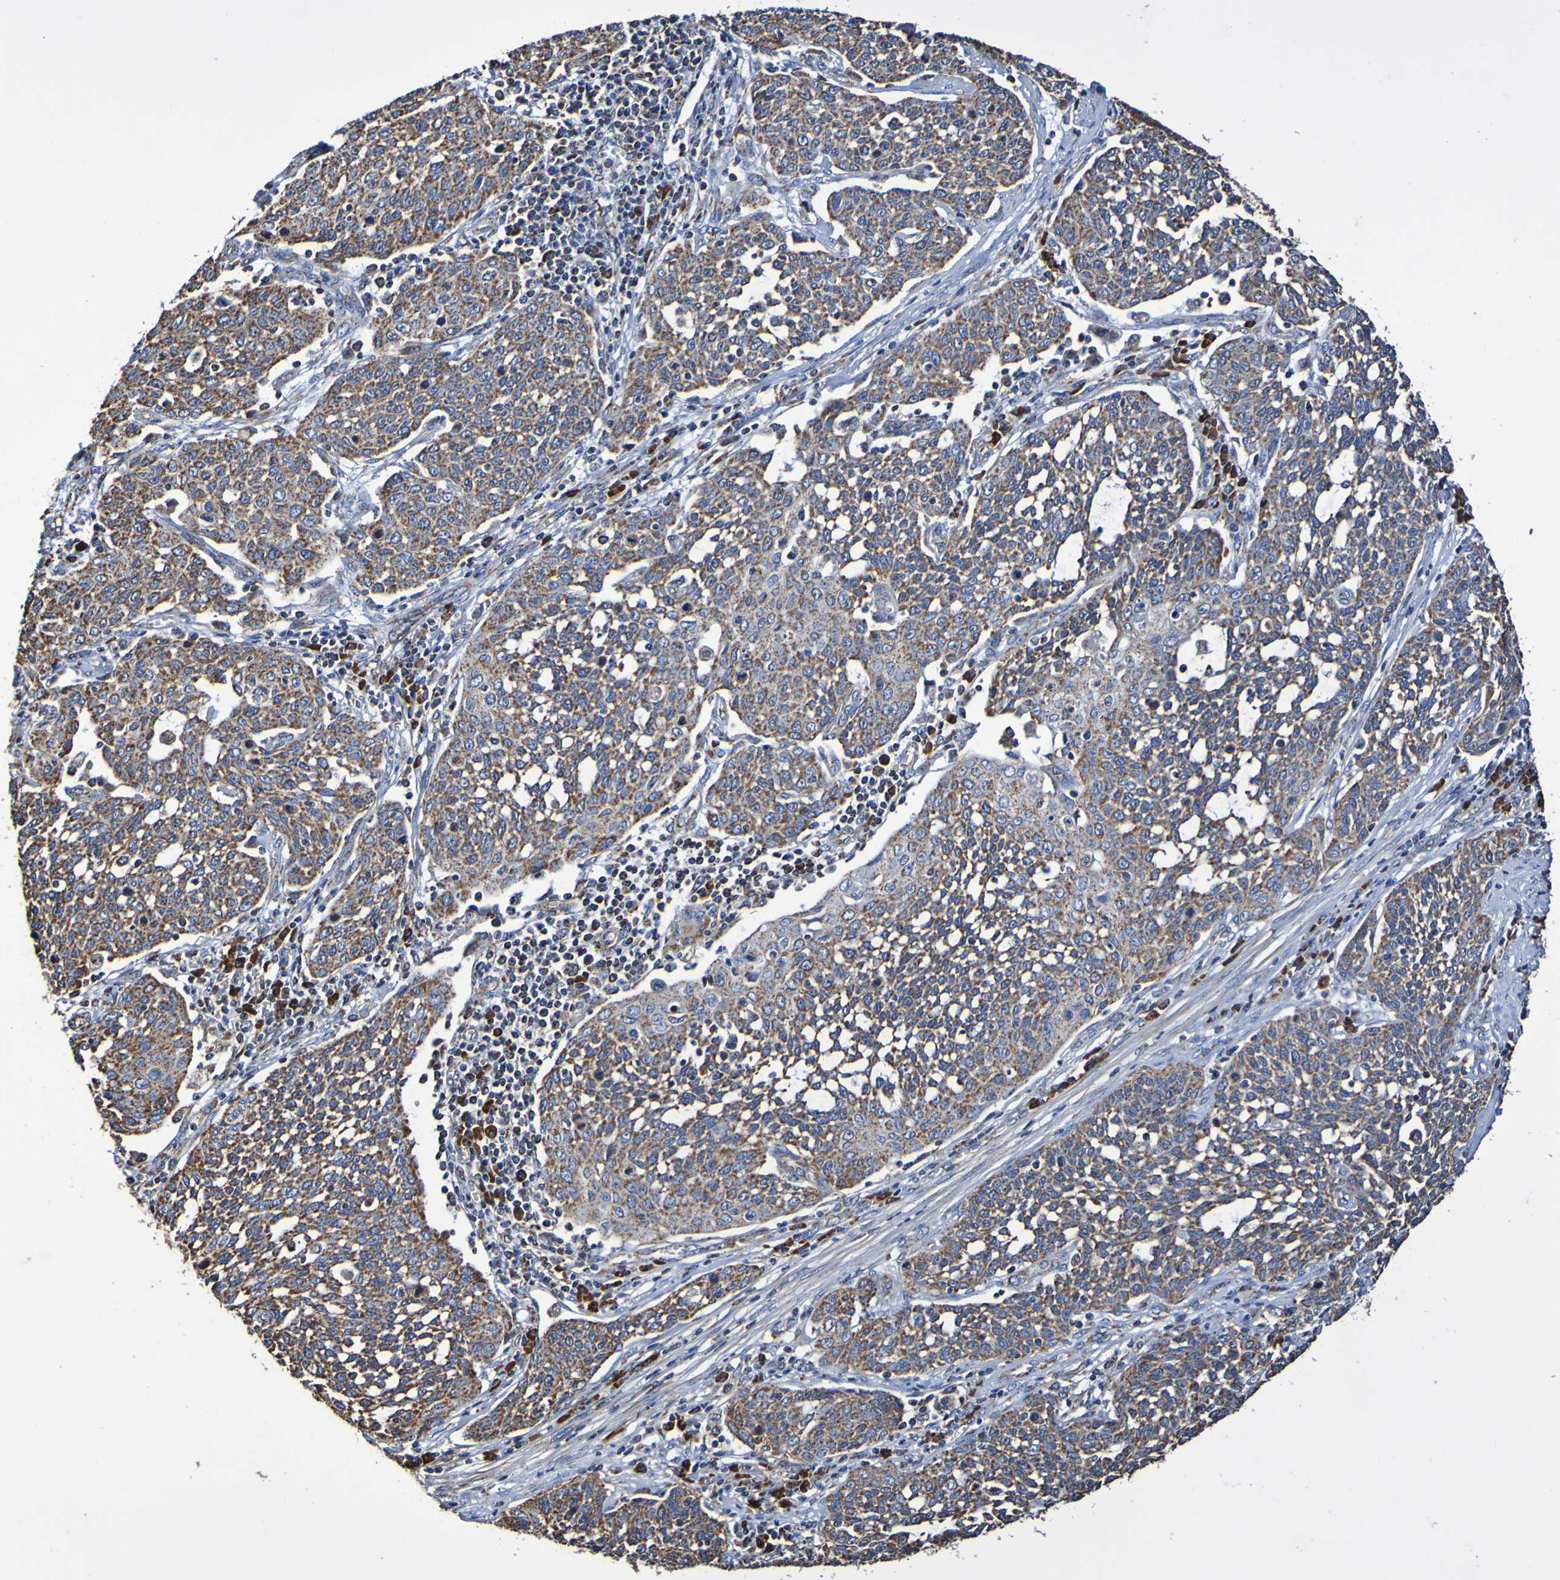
{"staining": {"intensity": "moderate", "quantity": ">75%", "location": "cytoplasmic/membranous"}, "tissue": "cervical cancer", "cell_type": "Tumor cells", "image_type": "cancer", "snomed": [{"axis": "morphology", "description": "Squamous cell carcinoma, NOS"}, {"axis": "topography", "description": "Cervix"}], "caption": "The image shows staining of cervical squamous cell carcinoma, revealing moderate cytoplasmic/membranous protein expression (brown color) within tumor cells.", "gene": "IL18R1", "patient": {"sex": "female", "age": 34}}